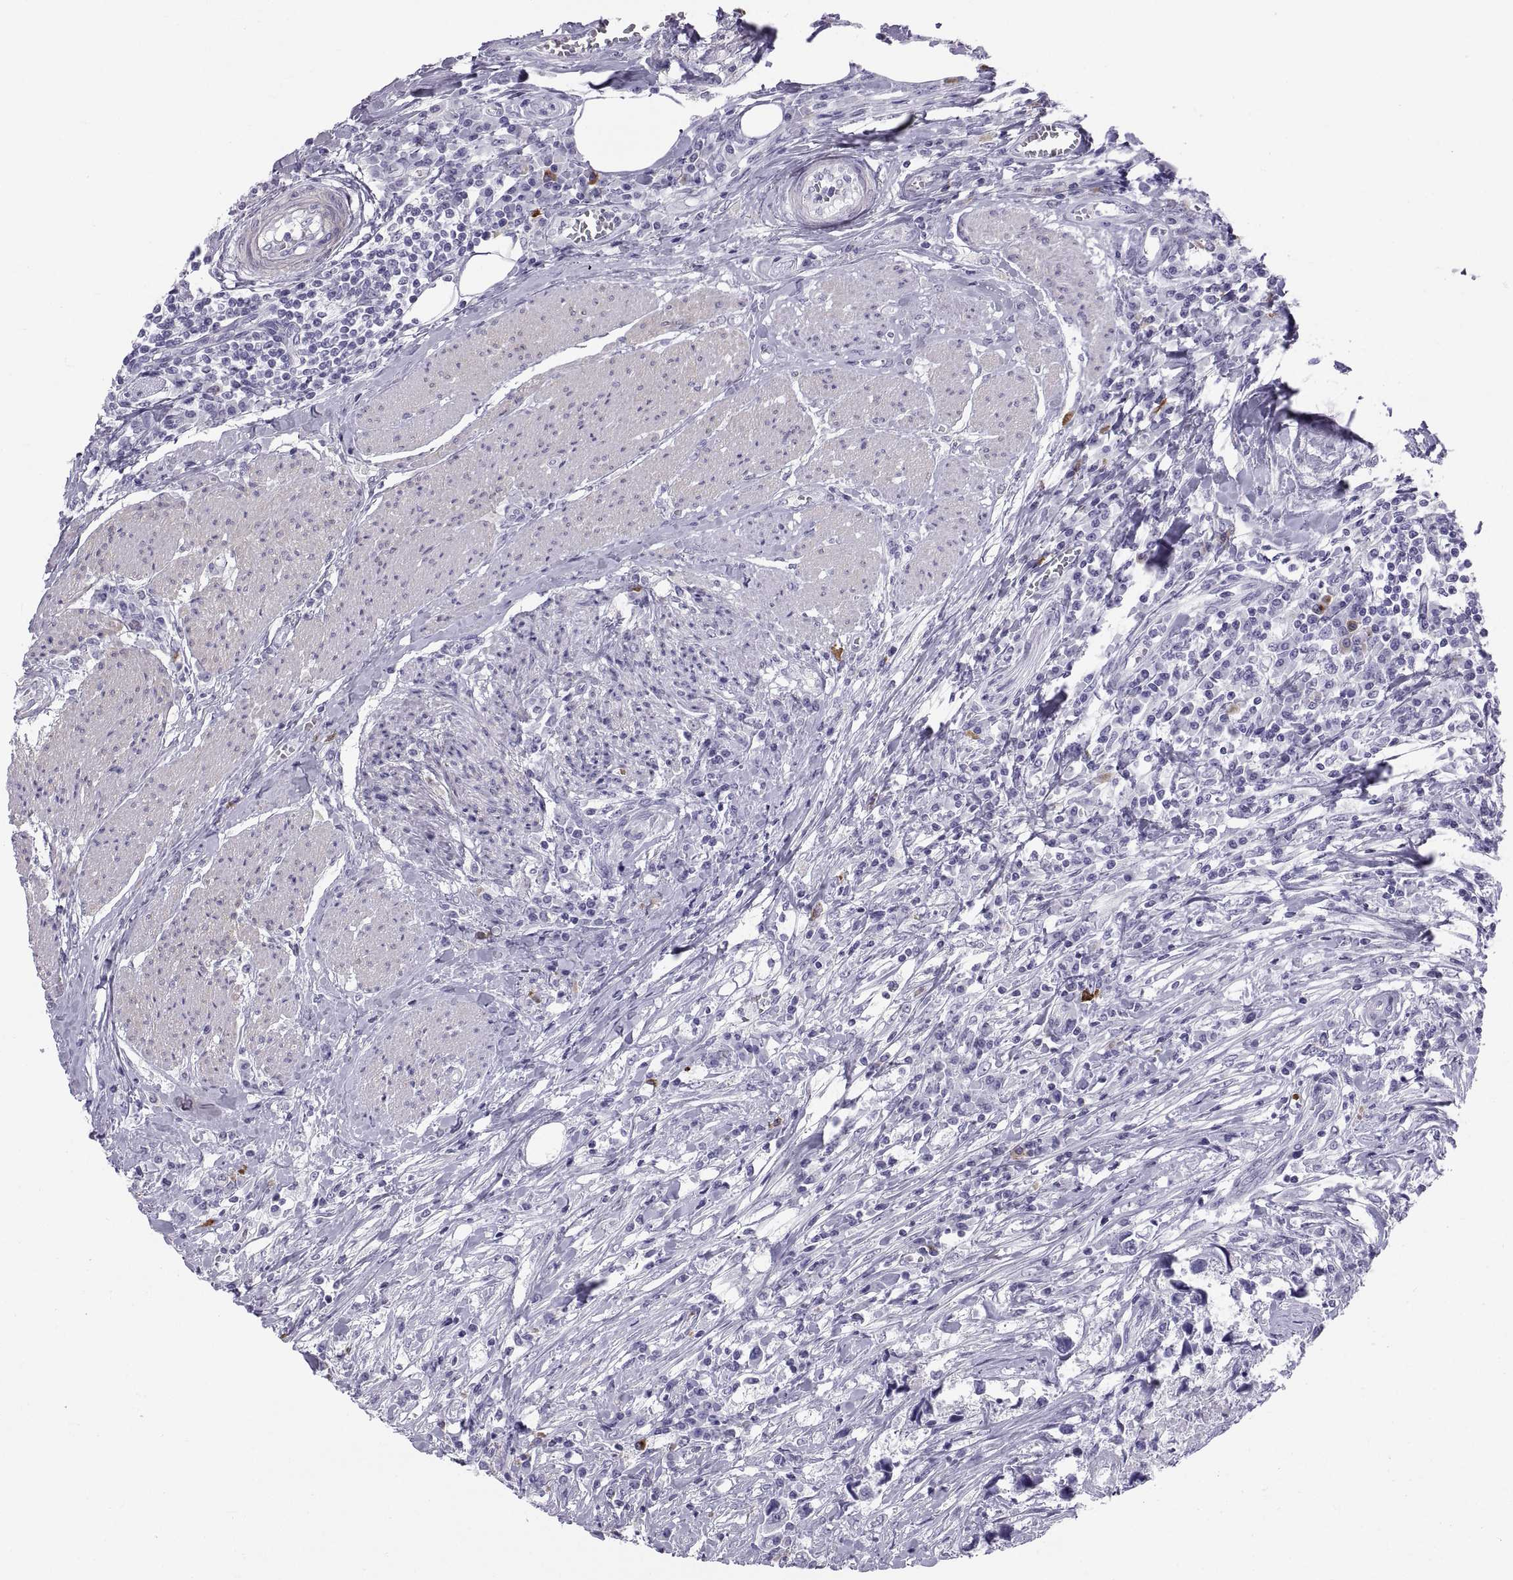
{"staining": {"intensity": "negative", "quantity": "none", "location": "none"}, "tissue": "urothelial cancer", "cell_type": "Tumor cells", "image_type": "cancer", "snomed": [{"axis": "morphology", "description": "Urothelial carcinoma, NOS"}, {"axis": "morphology", "description": "Urothelial carcinoma, High grade"}, {"axis": "topography", "description": "Urinary bladder"}], "caption": "High magnification brightfield microscopy of urothelial carcinoma (high-grade) stained with DAB (brown) and counterstained with hematoxylin (blue): tumor cells show no significant staining.", "gene": "CT47A10", "patient": {"sex": "male", "age": 63}}